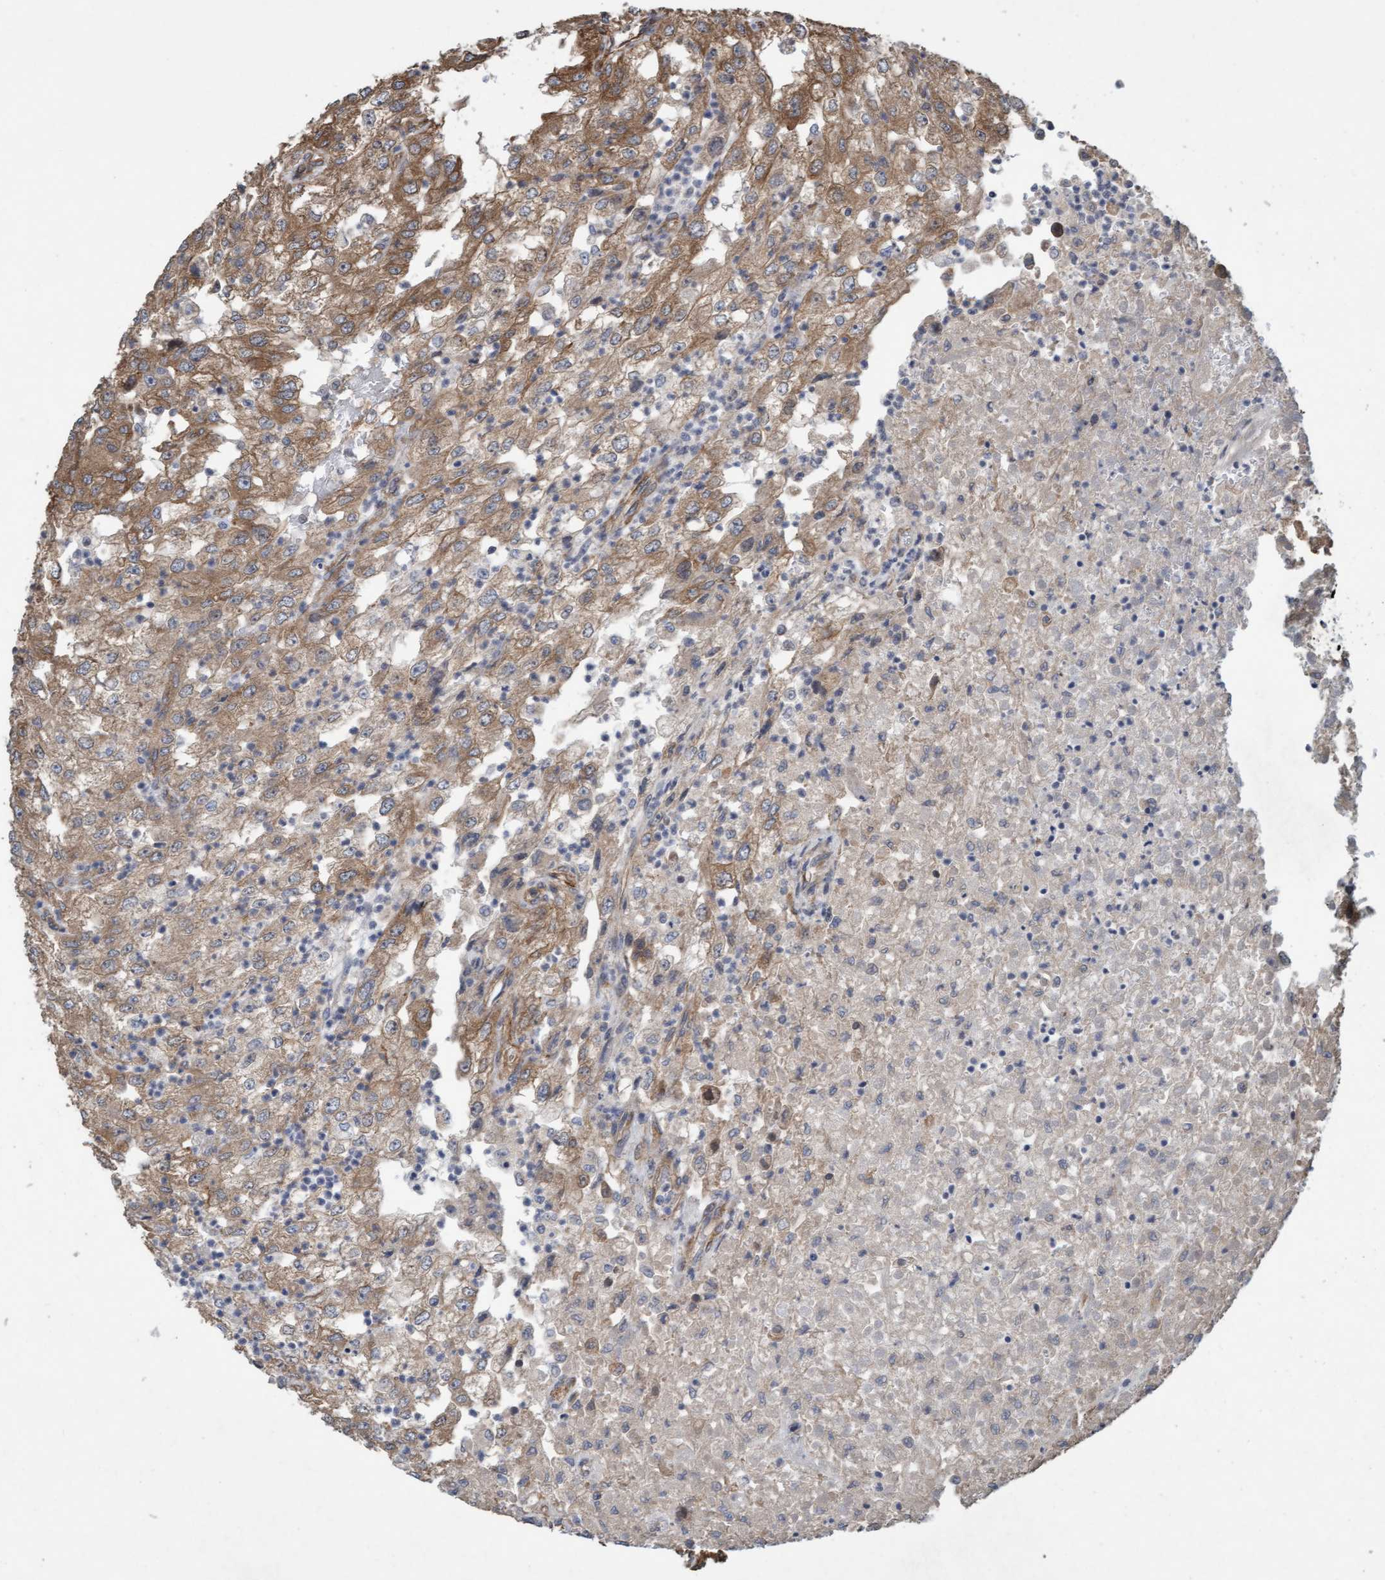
{"staining": {"intensity": "moderate", "quantity": ">75%", "location": "cytoplasmic/membranous"}, "tissue": "renal cancer", "cell_type": "Tumor cells", "image_type": "cancer", "snomed": [{"axis": "morphology", "description": "Adenocarcinoma, NOS"}, {"axis": "topography", "description": "Kidney"}], "caption": "Human renal adenocarcinoma stained with a protein marker displays moderate staining in tumor cells.", "gene": "CDC42EP4", "patient": {"sex": "female", "age": 54}}